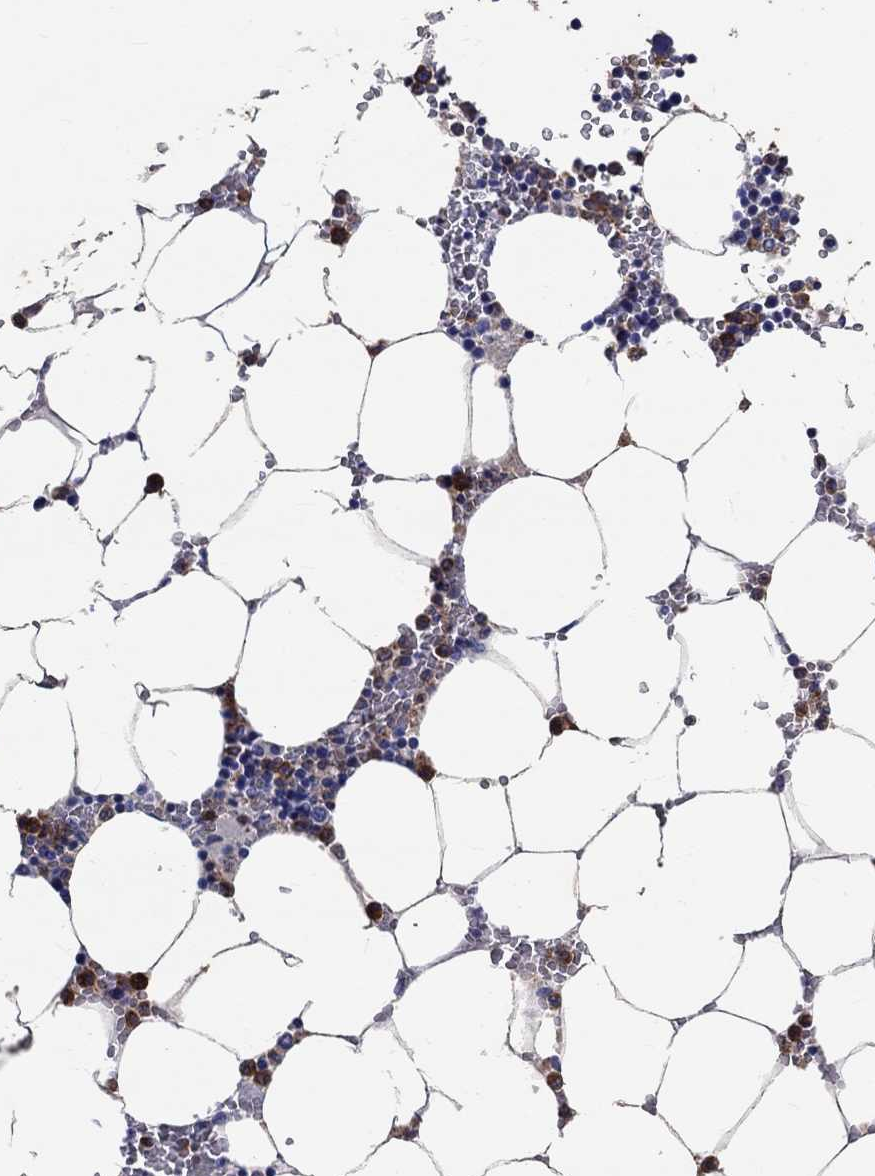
{"staining": {"intensity": "strong", "quantity": "25%-75%", "location": "cytoplasmic/membranous"}, "tissue": "bone marrow", "cell_type": "Hematopoietic cells", "image_type": "normal", "snomed": [{"axis": "morphology", "description": "Normal tissue, NOS"}, {"axis": "topography", "description": "Bone marrow"}], "caption": "About 25%-75% of hematopoietic cells in normal bone marrow exhibit strong cytoplasmic/membranous protein expression as visualized by brown immunohistochemical staining.", "gene": "EPX", "patient": {"sex": "female", "age": 64}}